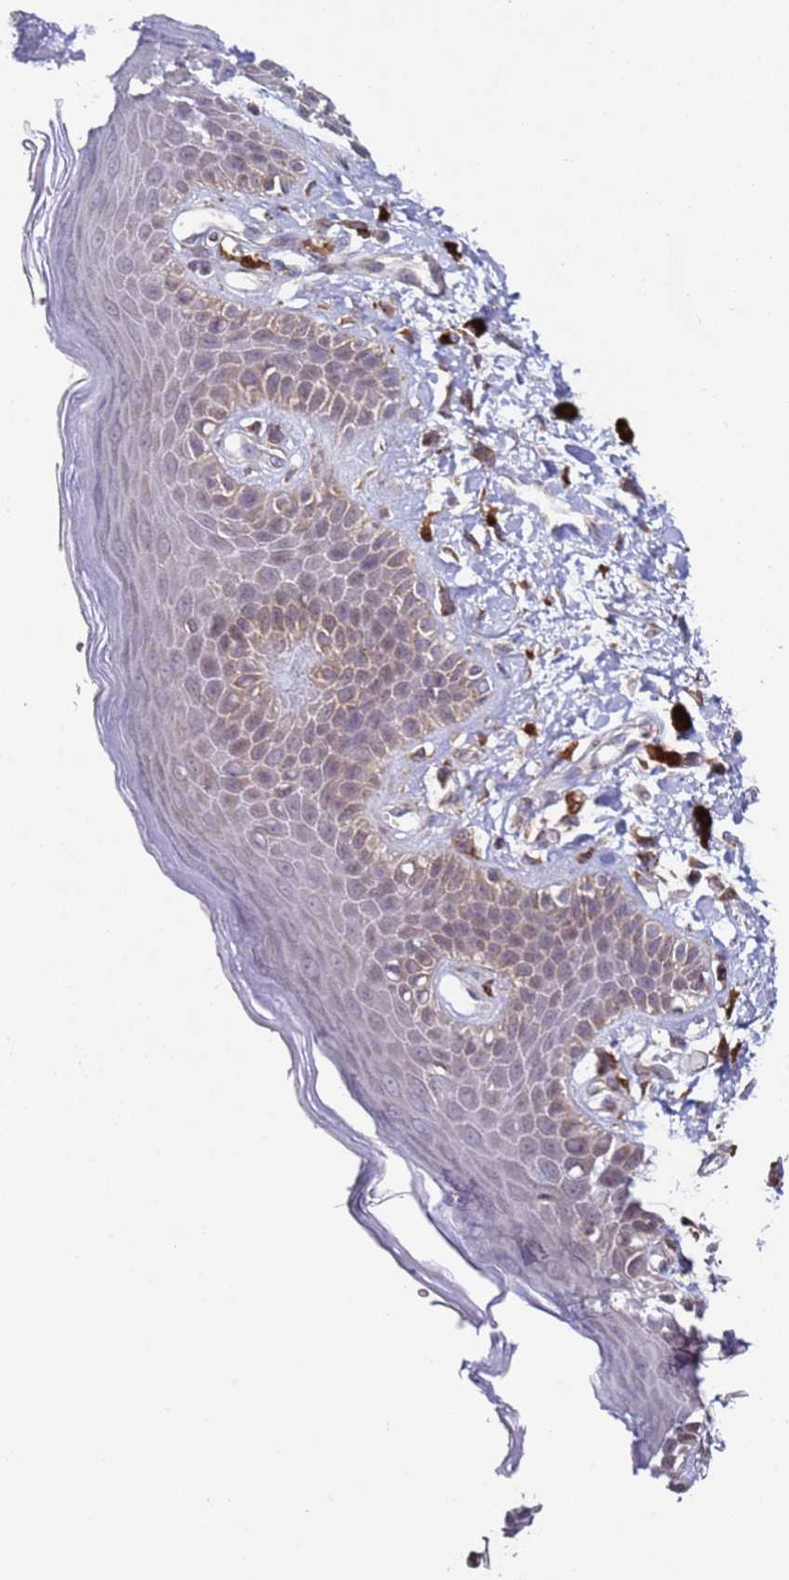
{"staining": {"intensity": "moderate", "quantity": "<25%", "location": "cytoplasmic/membranous"}, "tissue": "skin", "cell_type": "Epidermal cells", "image_type": "normal", "snomed": [{"axis": "morphology", "description": "Normal tissue, NOS"}, {"axis": "topography", "description": "Anal"}], "caption": "A brown stain labels moderate cytoplasmic/membranous staining of a protein in epidermal cells of benign human skin. (DAB IHC, brown staining for protein, blue staining for nuclei).", "gene": "SNAPC4", "patient": {"sex": "female", "age": 78}}